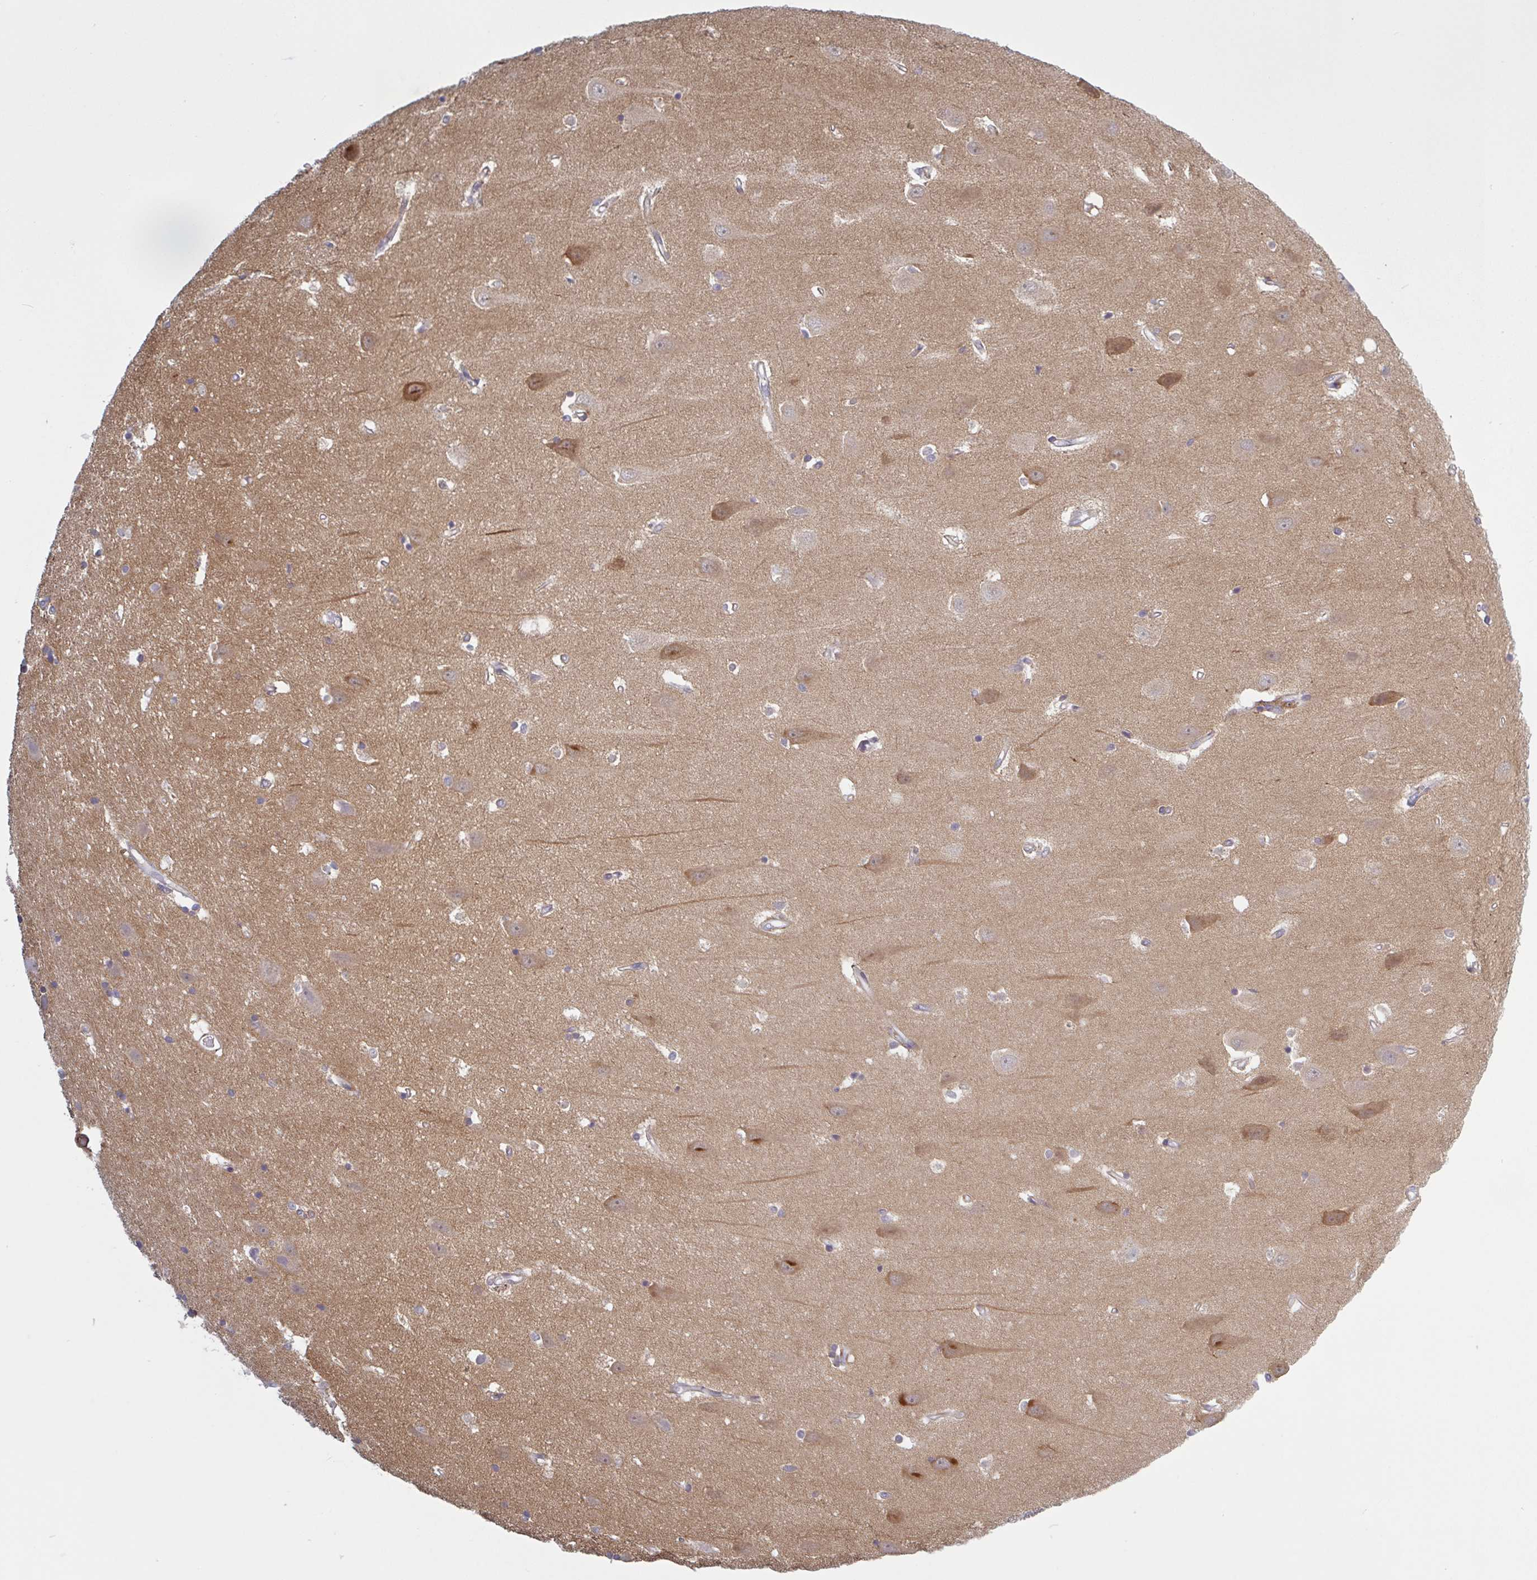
{"staining": {"intensity": "weak", "quantity": "<25%", "location": "cytoplasmic/membranous"}, "tissue": "hippocampus", "cell_type": "Glial cells", "image_type": "normal", "snomed": [{"axis": "morphology", "description": "Normal tissue, NOS"}, {"axis": "topography", "description": "Hippocampus"}], "caption": "Human hippocampus stained for a protein using immunohistochemistry displays no expression in glial cells.", "gene": "SURF1", "patient": {"sex": "male", "age": 63}}